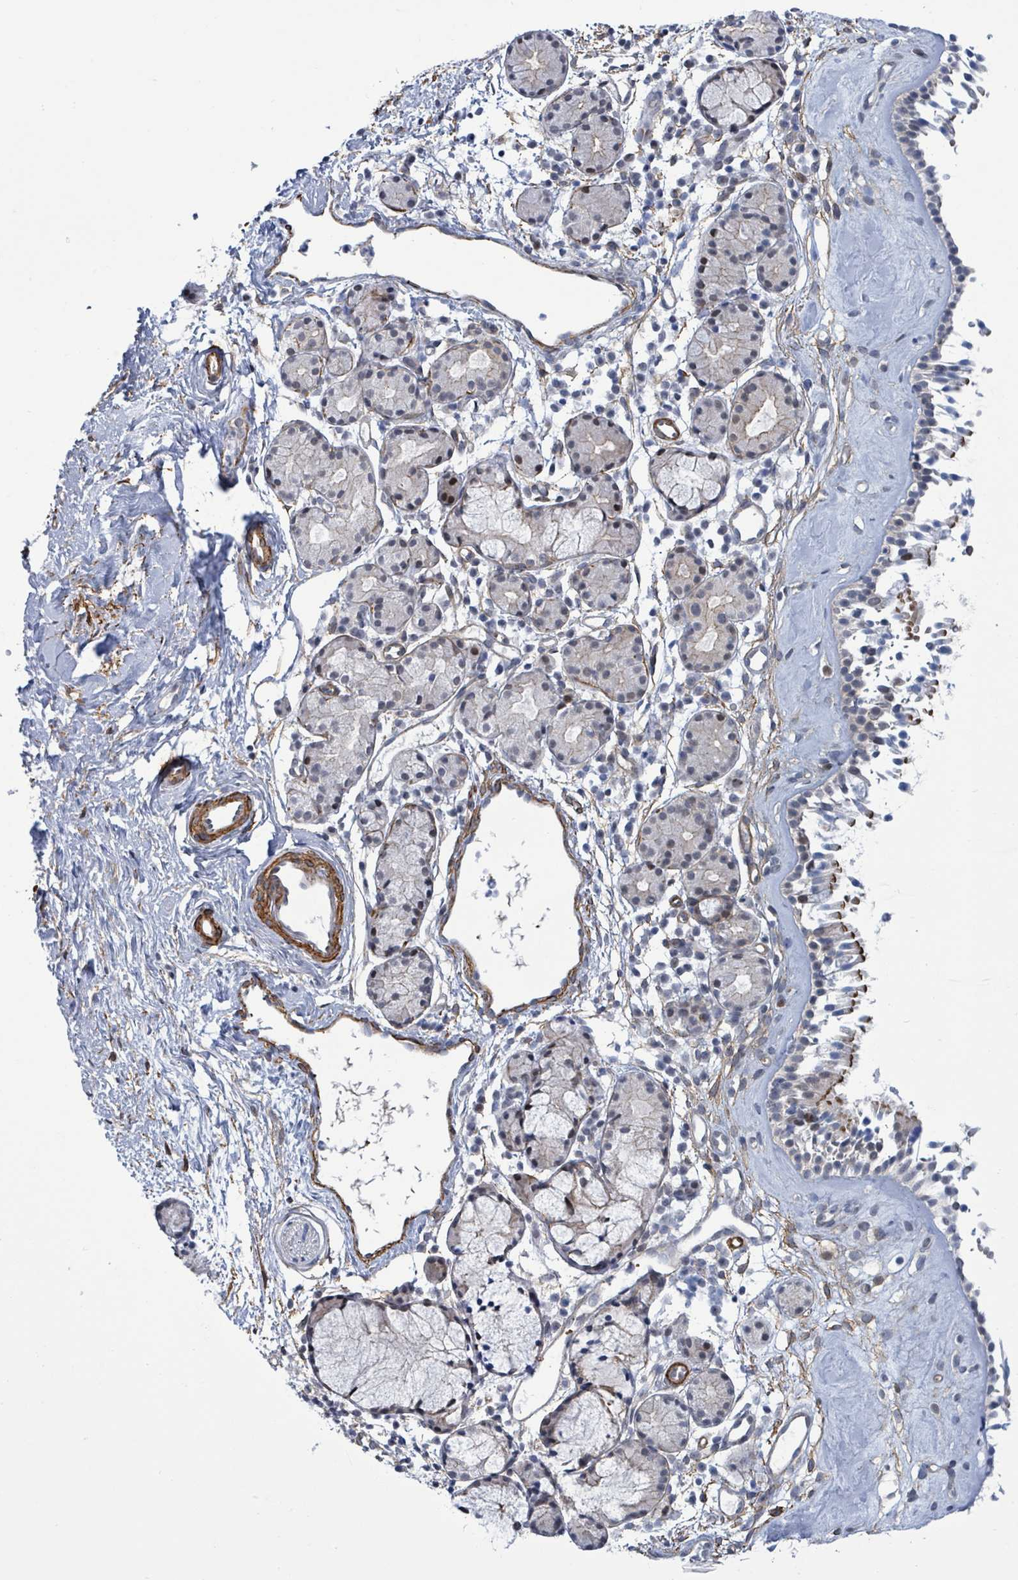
{"staining": {"intensity": "moderate", "quantity": "<25%", "location": "cytoplasmic/membranous"}, "tissue": "nasopharynx", "cell_type": "Respiratory epithelial cells", "image_type": "normal", "snomed": [{"axis": "morphology", "description": "Normal tissue, NOS"}, {"axis": "topography", "description": "Nasopharynx"}], "caption": "Immunohistochemistry (IHC) (DAB (3,3'-diaminobenzidine)) staining of normal human nasopharynx displays moderate cytoplasmic/membranous protein expression in approximately <25% of respiratory epithelial cells.", "gene": "DMRTC1B", "patient": {"sex": "male", "age": 82}}